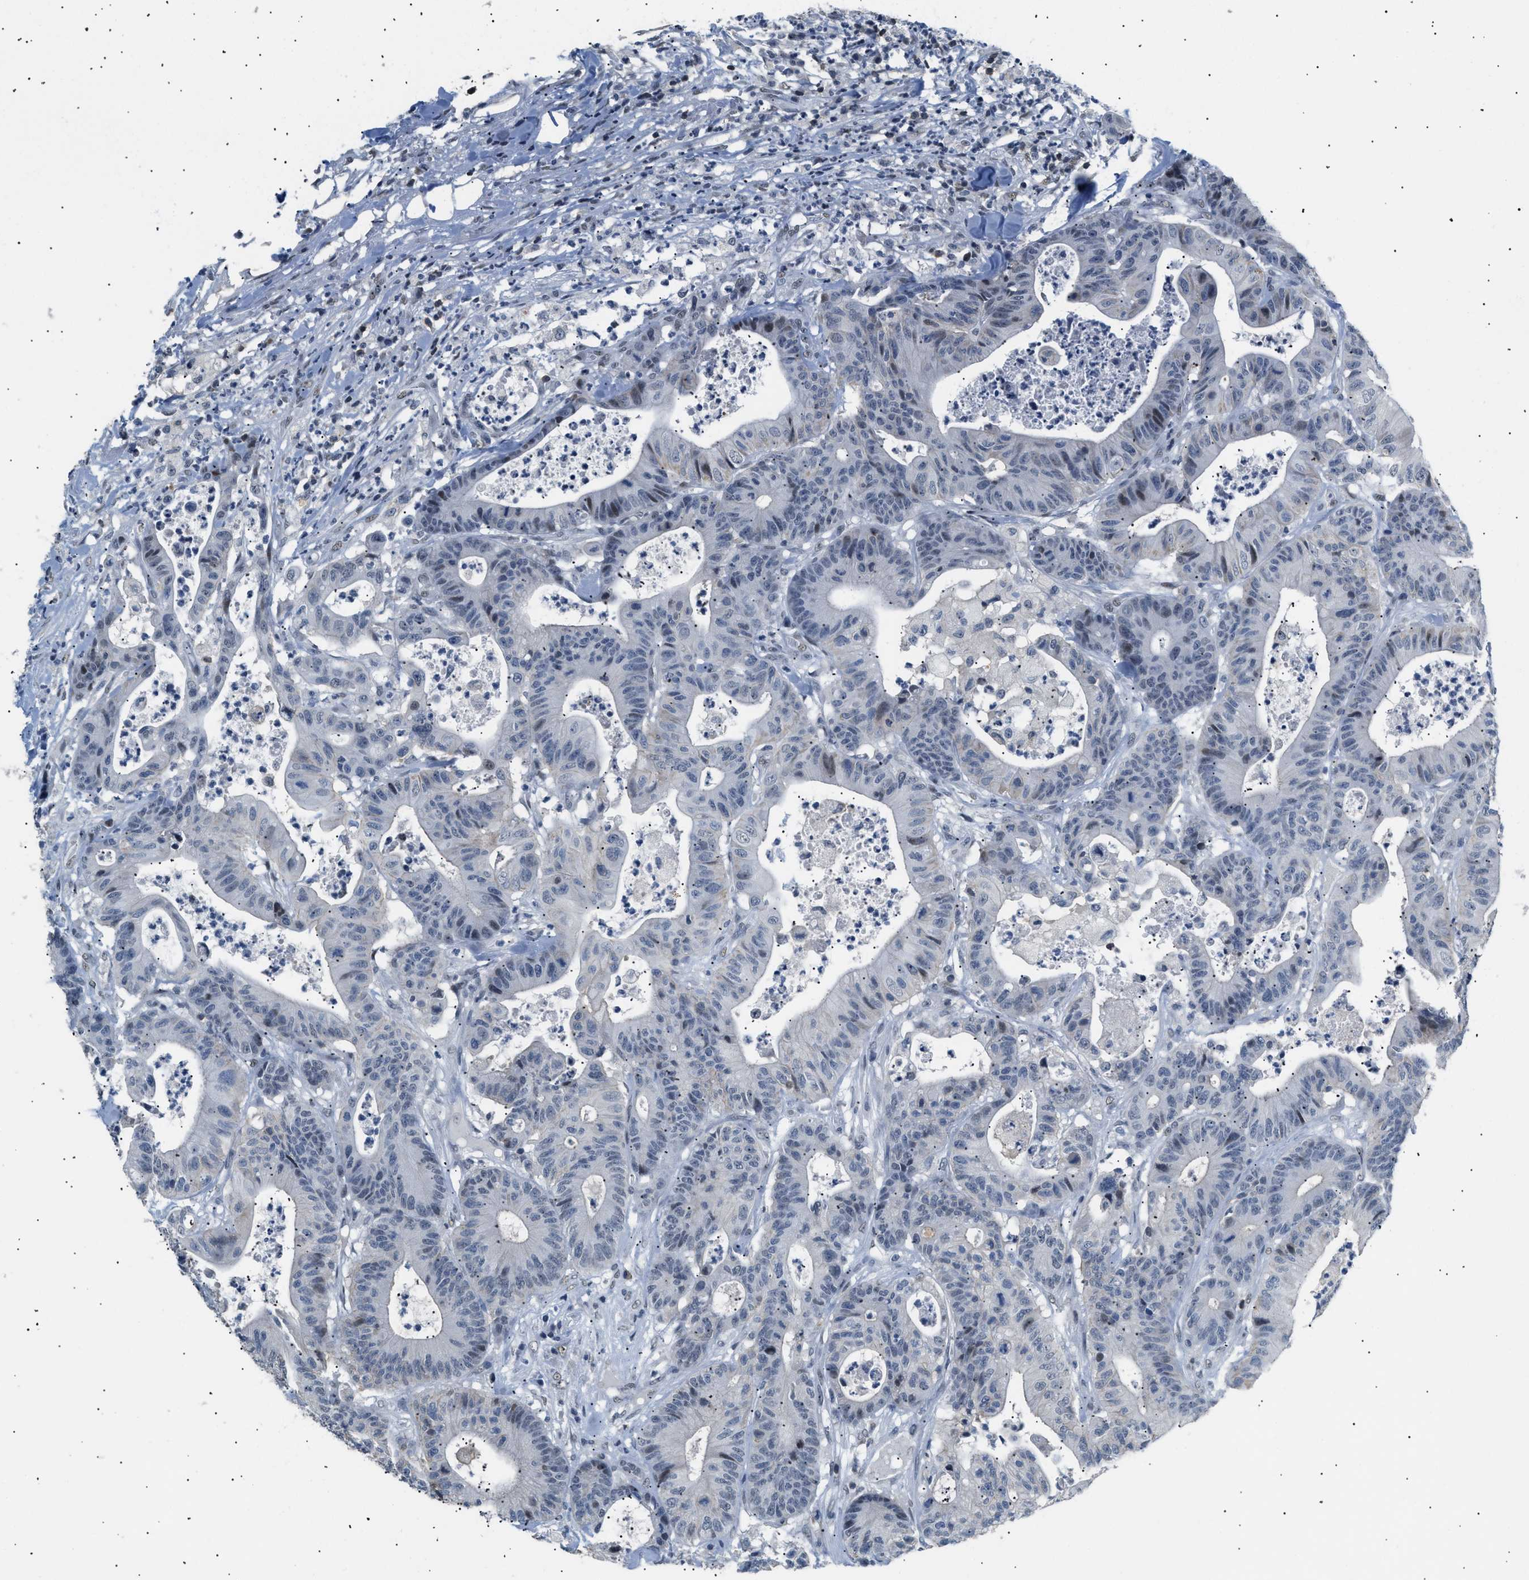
{"staining": {"intensity": "weak", "quantity": "<25%", "location": "nuclear"}, "tissue": "colorectal cancer", "cell_type": "Tumor cells", "image_type": "cancer", "snomed": [{"axis": "morphology", "description": "Adenocarcinoma, NOS"}, {"axis": "topography", "description": "Colon"}], "caption": "This photomicrograph is of colorectal adenocarcinoma stained with immunohistochemistry to label a protein in brown with the nuclei are counter-stained blue. There is no positivity in tumor cells.", "gene": "KCNC3", "patient": {"sex": "female", "age": 84}}